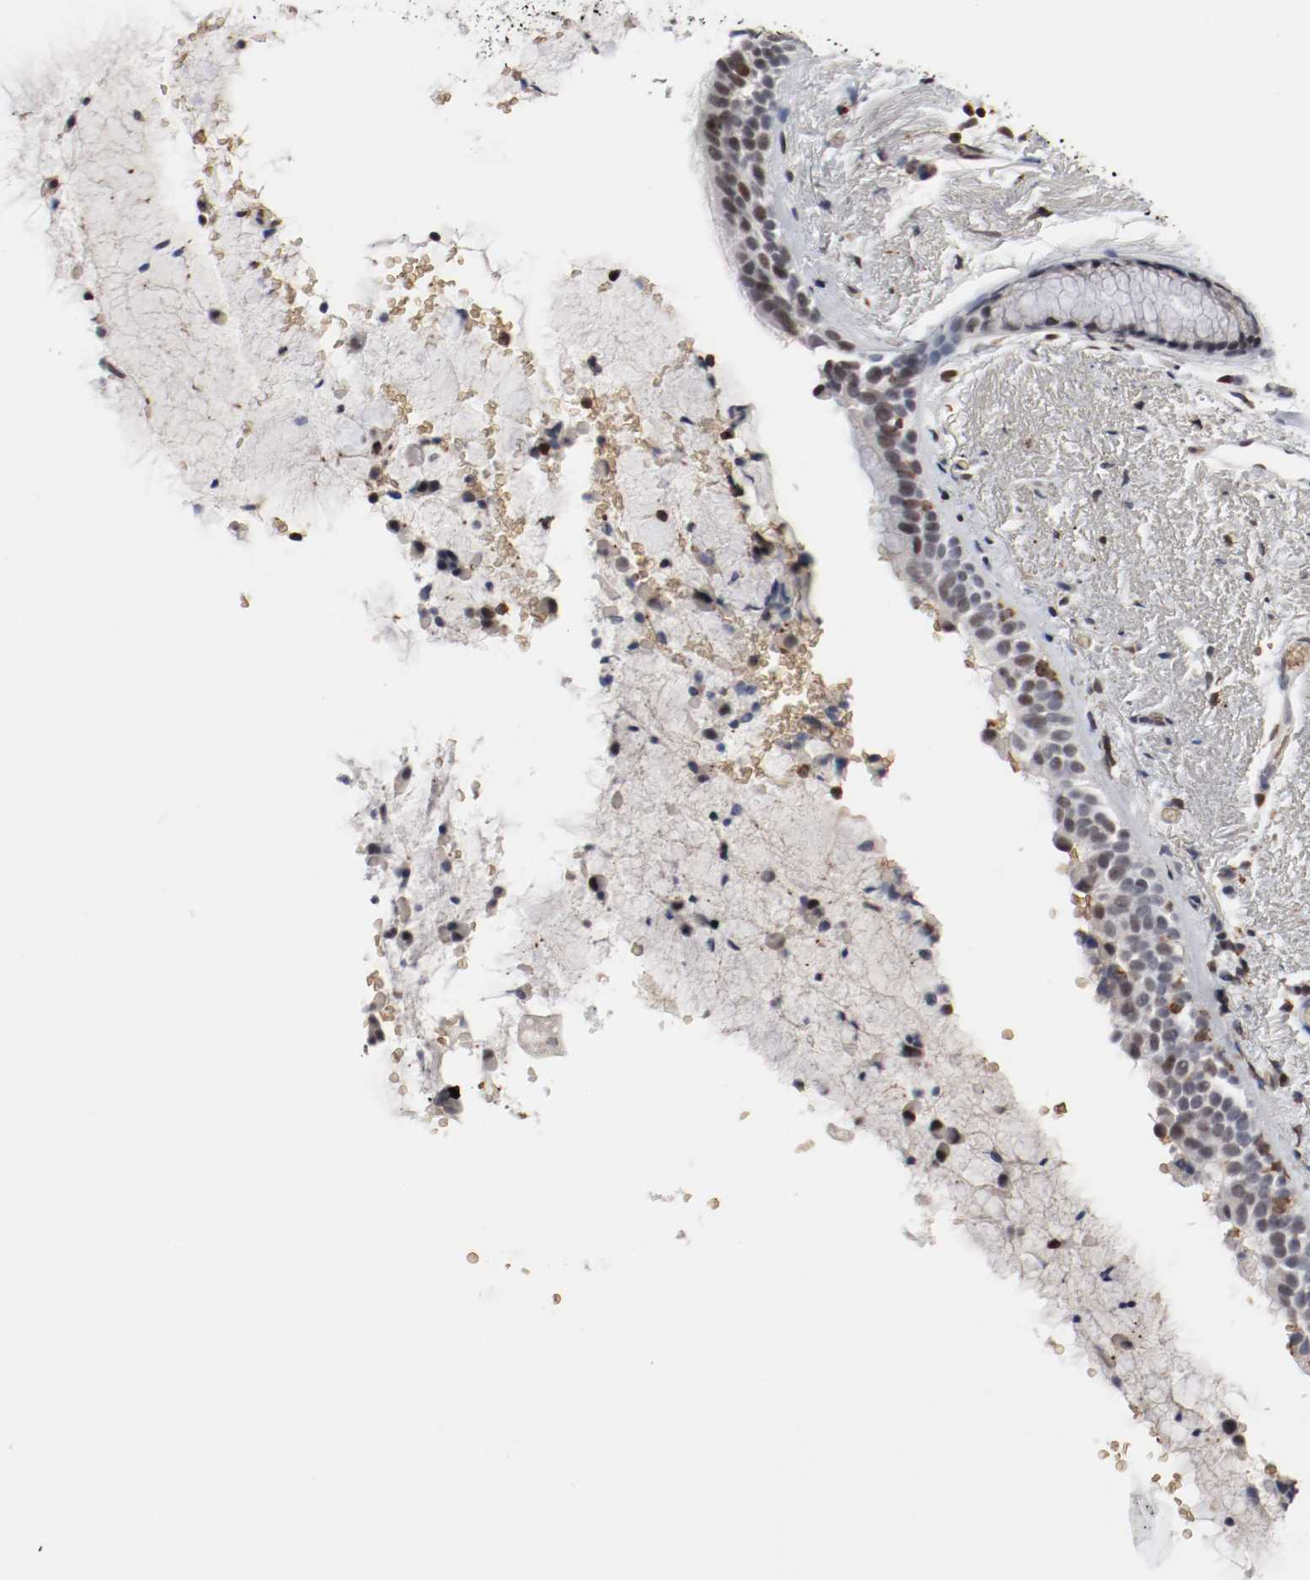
{"staining": {"intensity": "weak", "quantity": "<25%", "location": "nuclear"}, "tissue": "bronchus", "cell_type": "Respiratory epithelial cells", "image_type": "normal", "snomed": [{"axis": "morphology", "description": "Normal tissue, NOS"}, {"axis": "topography", "description": "Bronchus"}], "caption": "The micrograph exhibits no significant positivity in respiratory epithelial cells of bronchus.", "gene": "JUND", "patient": {"sex": "female", "age": 54}}